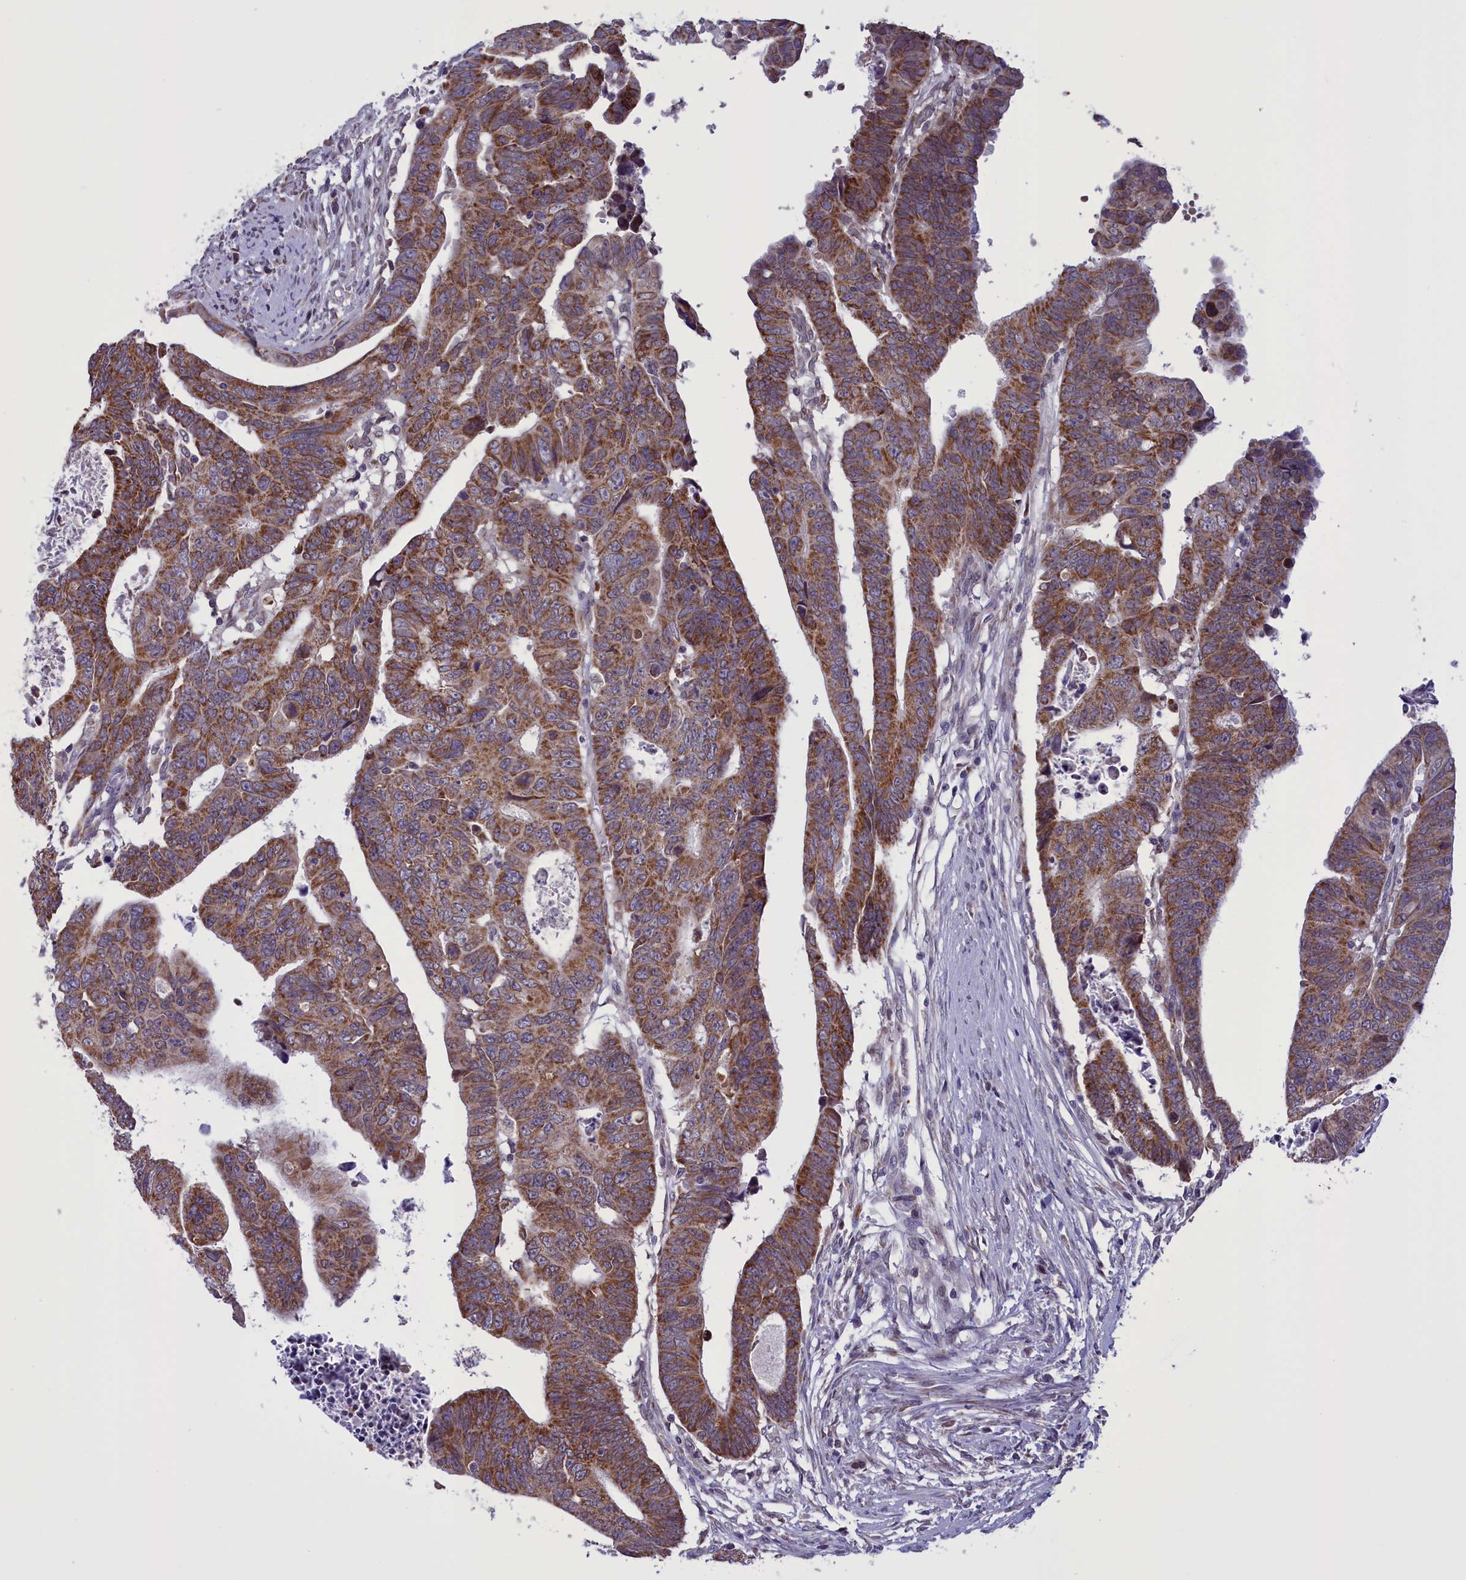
{"staining": {"intensity": "strong", "quantity": ">75%", "location": "cytoplasmic/membranous"}, "tissue": "colorectal cancer", "cell_type": "Tumor cells", "image_type": "cancer", "snomed": [{"axis": "morphology", "description": "Adenocarcinoma, NOS"}, {"axis": "topography", "description": "Rectum"}], "caption": "Colorectal cancer was stained to show a protein in brown. There is high levels of strong cytoplasmic/membranous staining in approximately >75% of tumor cells.", "gene": "PARS2", "patient": {"sex": "female", "age": 65}}